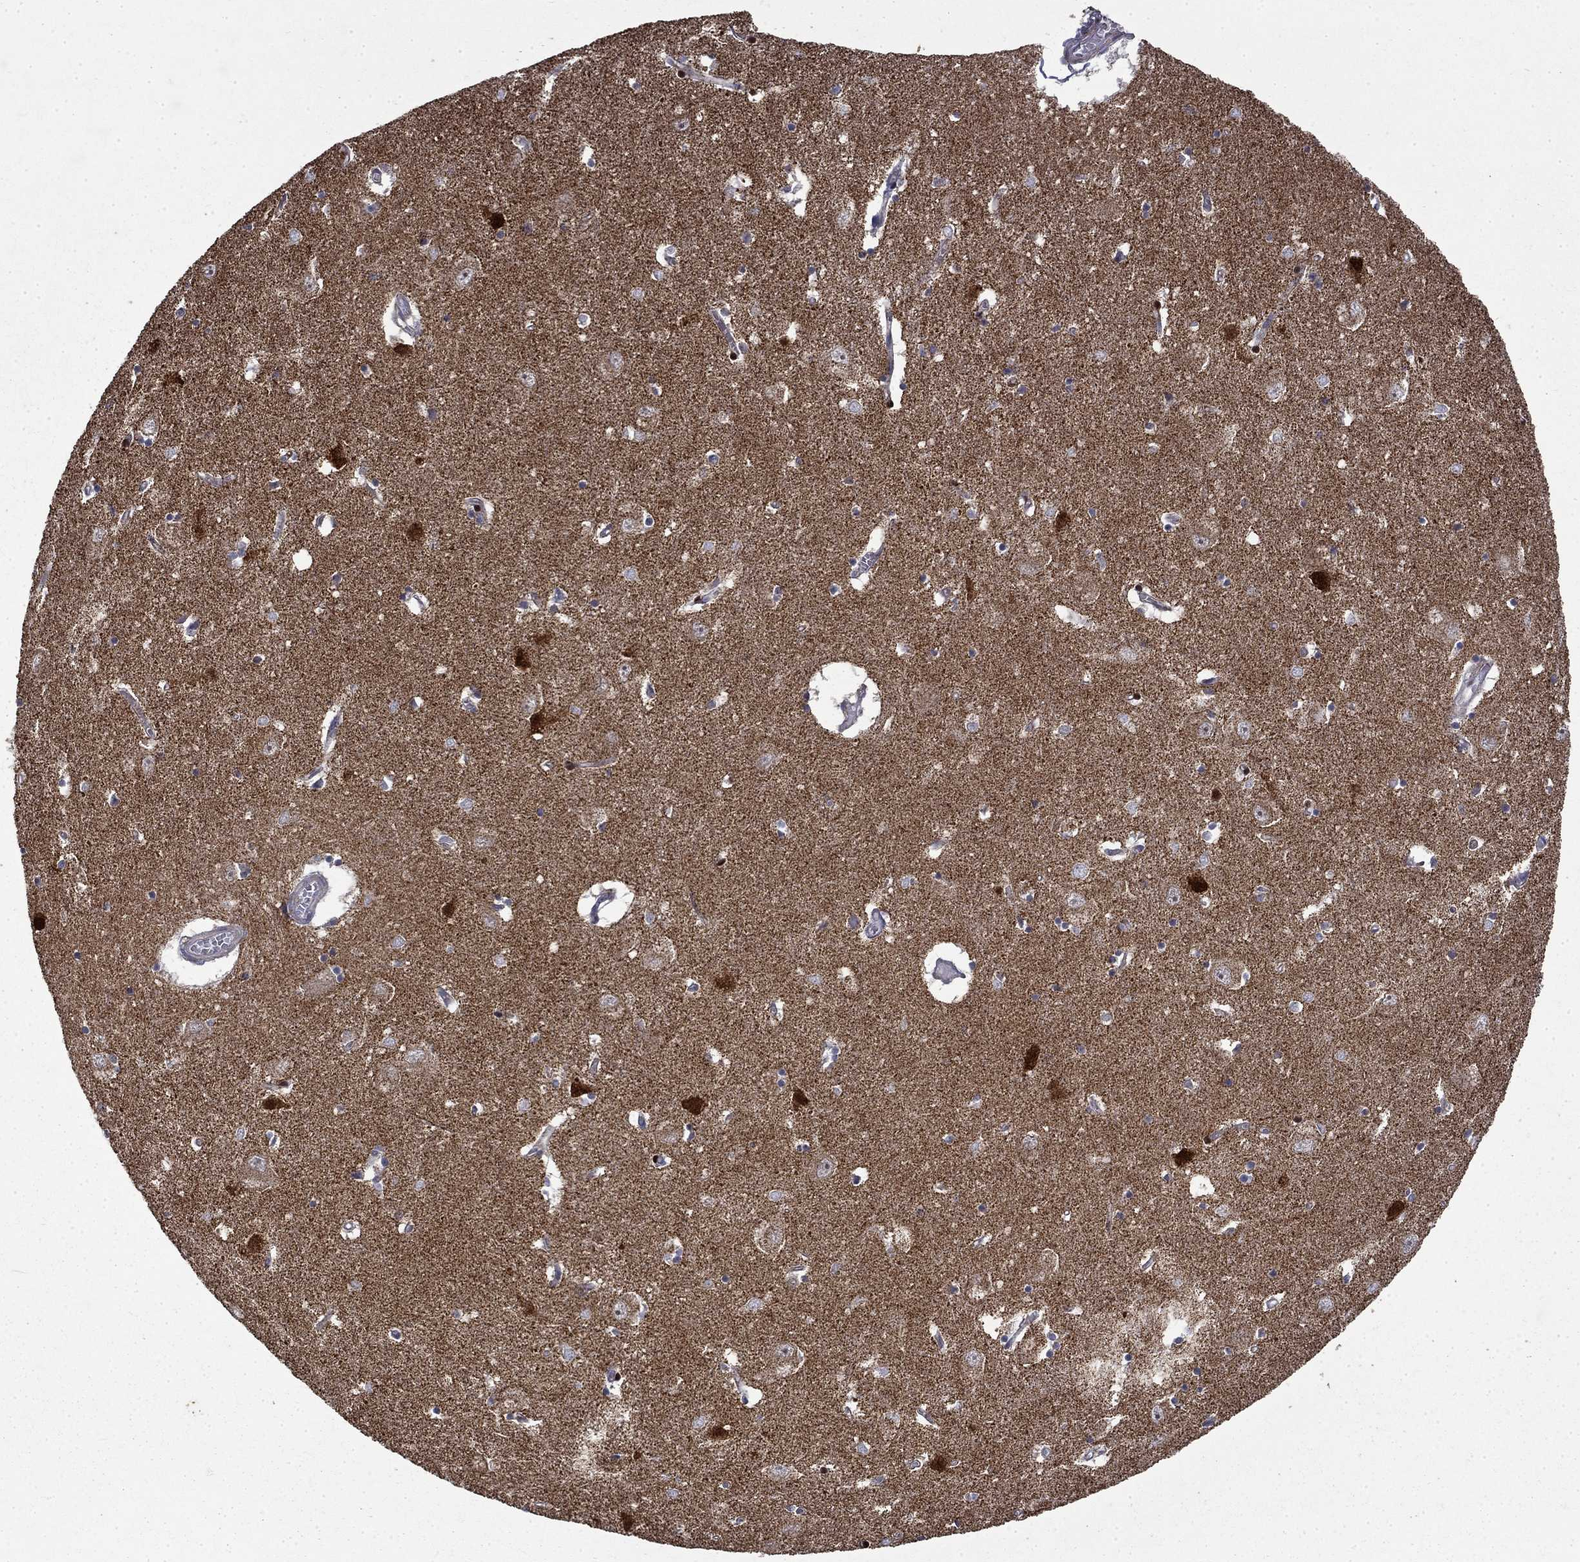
{"staining": {"intensity": "negative", "quantity": "none", "location": "none"}, "tissue": "caudate", "cell_type": "Glial cells", "image_type": "normal", "snomed": [{"axis": "morphology", "description": "Normal tissue, NOS"}, {"axis": "topography", "description": "Lateral ventricle wall"}], "caption": "Protein analysis of unremarkable caudate demonstrates no significant expression in glial cells.", "gene": "PCBP3", "patient": {"sex": "male", "age": 54}}